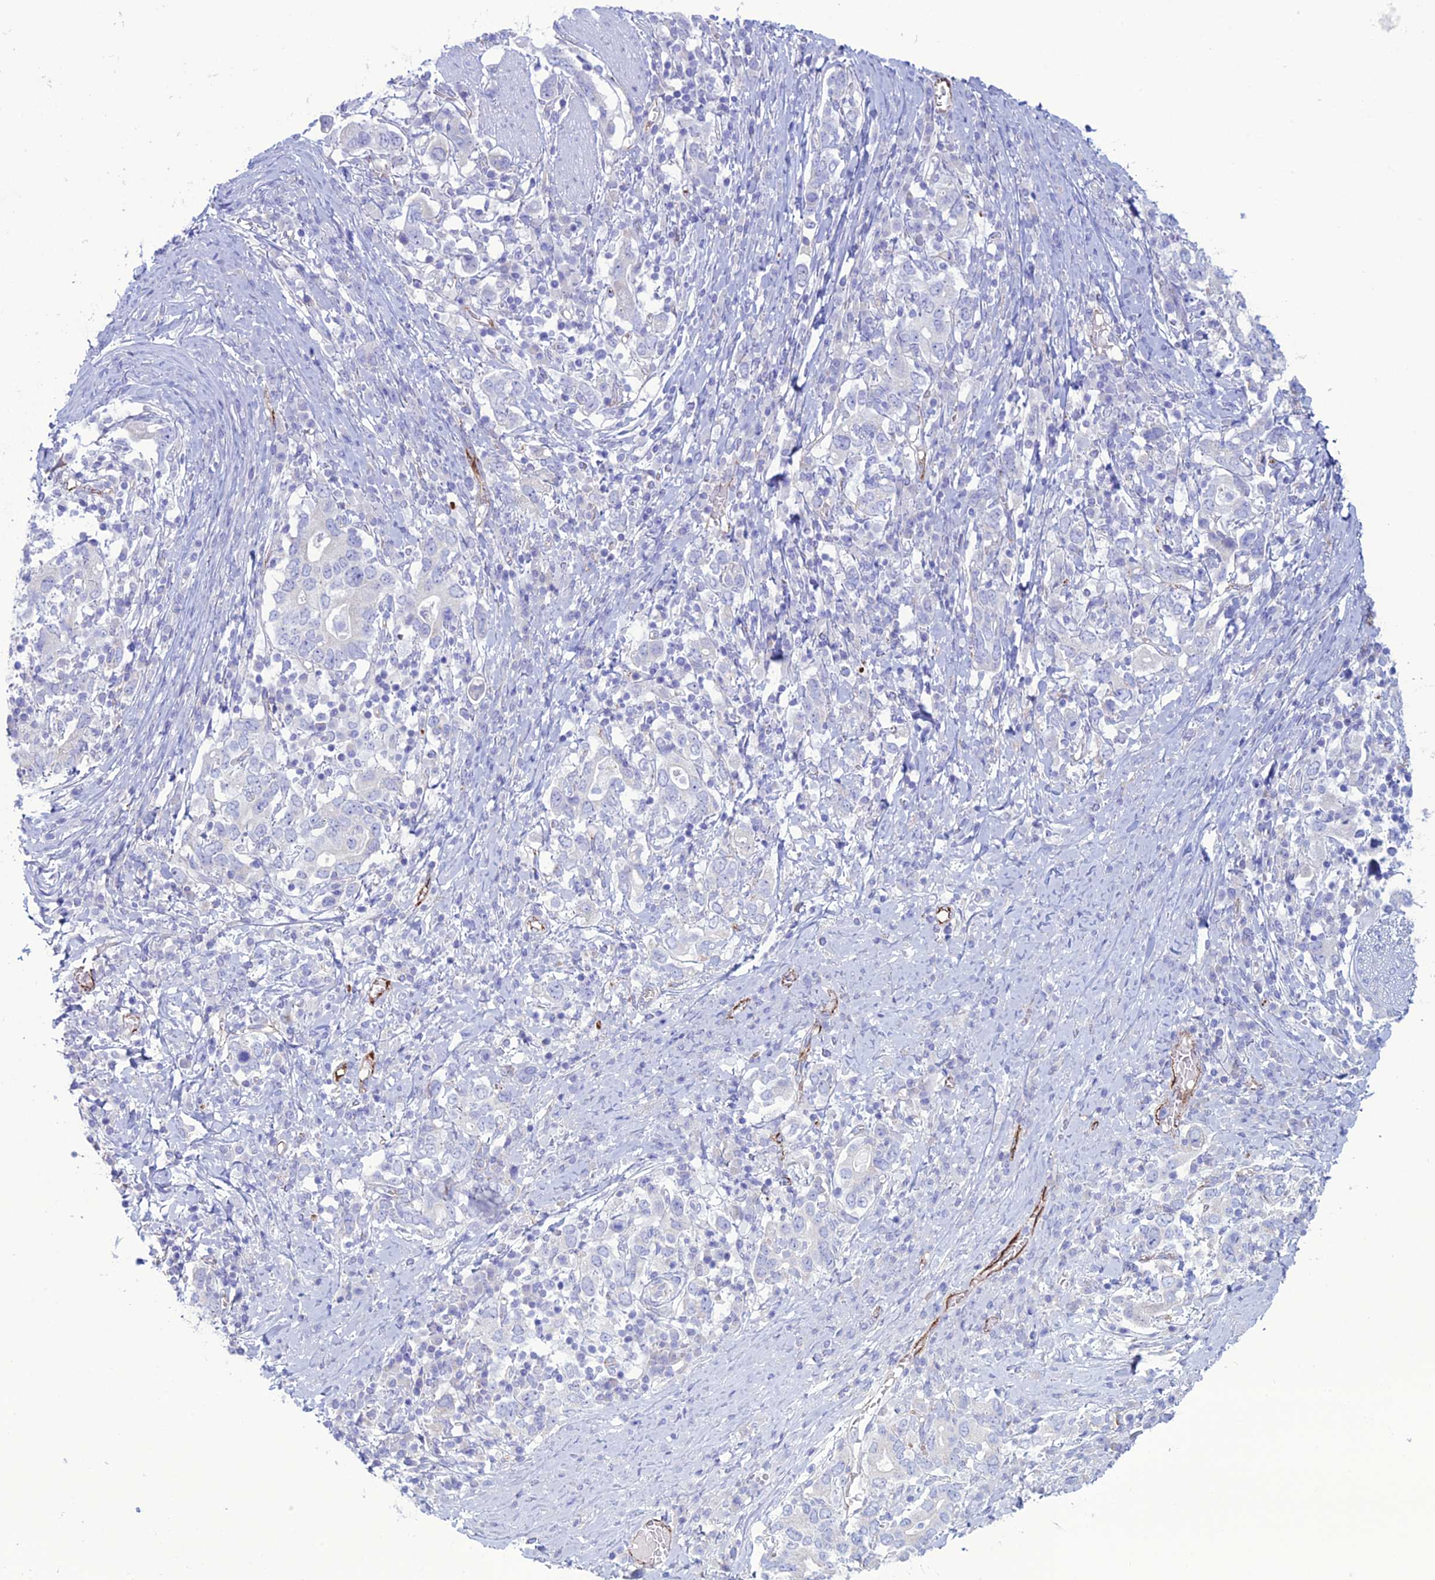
{"staining": {"intensity": "negative", "quantity": "none", "location": "none"}, "tissue": "stomach cancer", "cell_type": "Tumor cells", "image_type": "cancer", "snomed": [{"axis": "morphology", "description": "Adenocarcinoma, NOS"}, {"axis": "topography", "description": "Stomach, upper"}, {"axis": "topography", "description": "Stomach"}], "caption": "Human stomach adenocarcinoma stained for a protein using IHC exhibits no expression in tumor cells.", "gene": "CDC42EP5", "patient": {"sex": "male", "age": 62}}